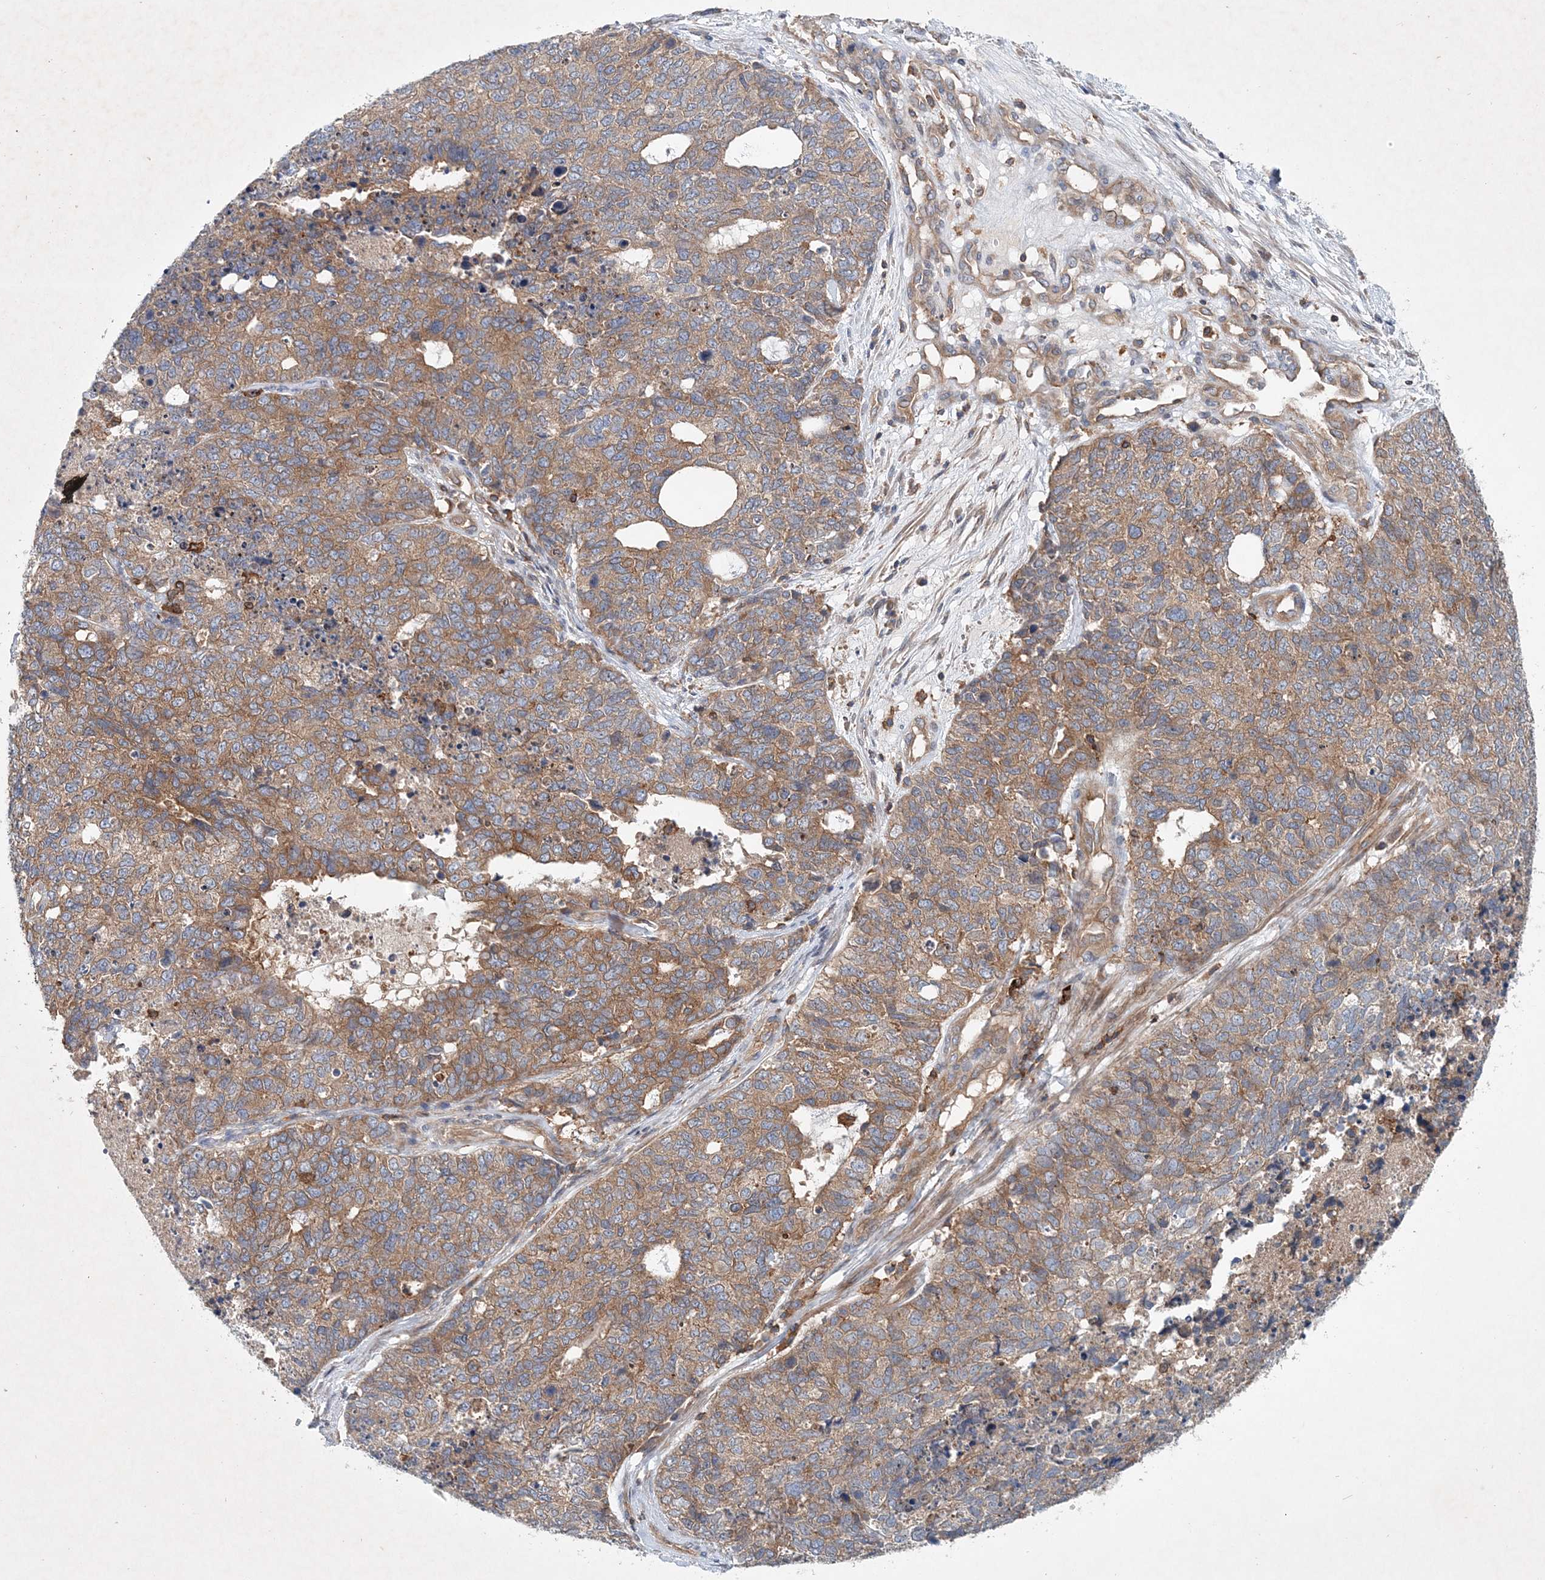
{"staining": {"intensity": "moderate", "quantity": ">75%", "location": "cytoplasmic/membranous"}, "tissue": "cervical cancer", "cell_type": "Tumor cells", "image_type": "cancer", "snomed": [{"axis": "morphology", "description": "Squamous cell carcinoma, NOS"}, {"axis": "topography", "description": "Cervix"}], "caption": "Cervical squamous cell carcinoma stained for a protein (brown) demonstrates moderate cytoplasmic/membranous positive positivity in about >75% of tumor cells.", "gene": "P2RY10", "patient": {"sex": "female", "age": 63}}